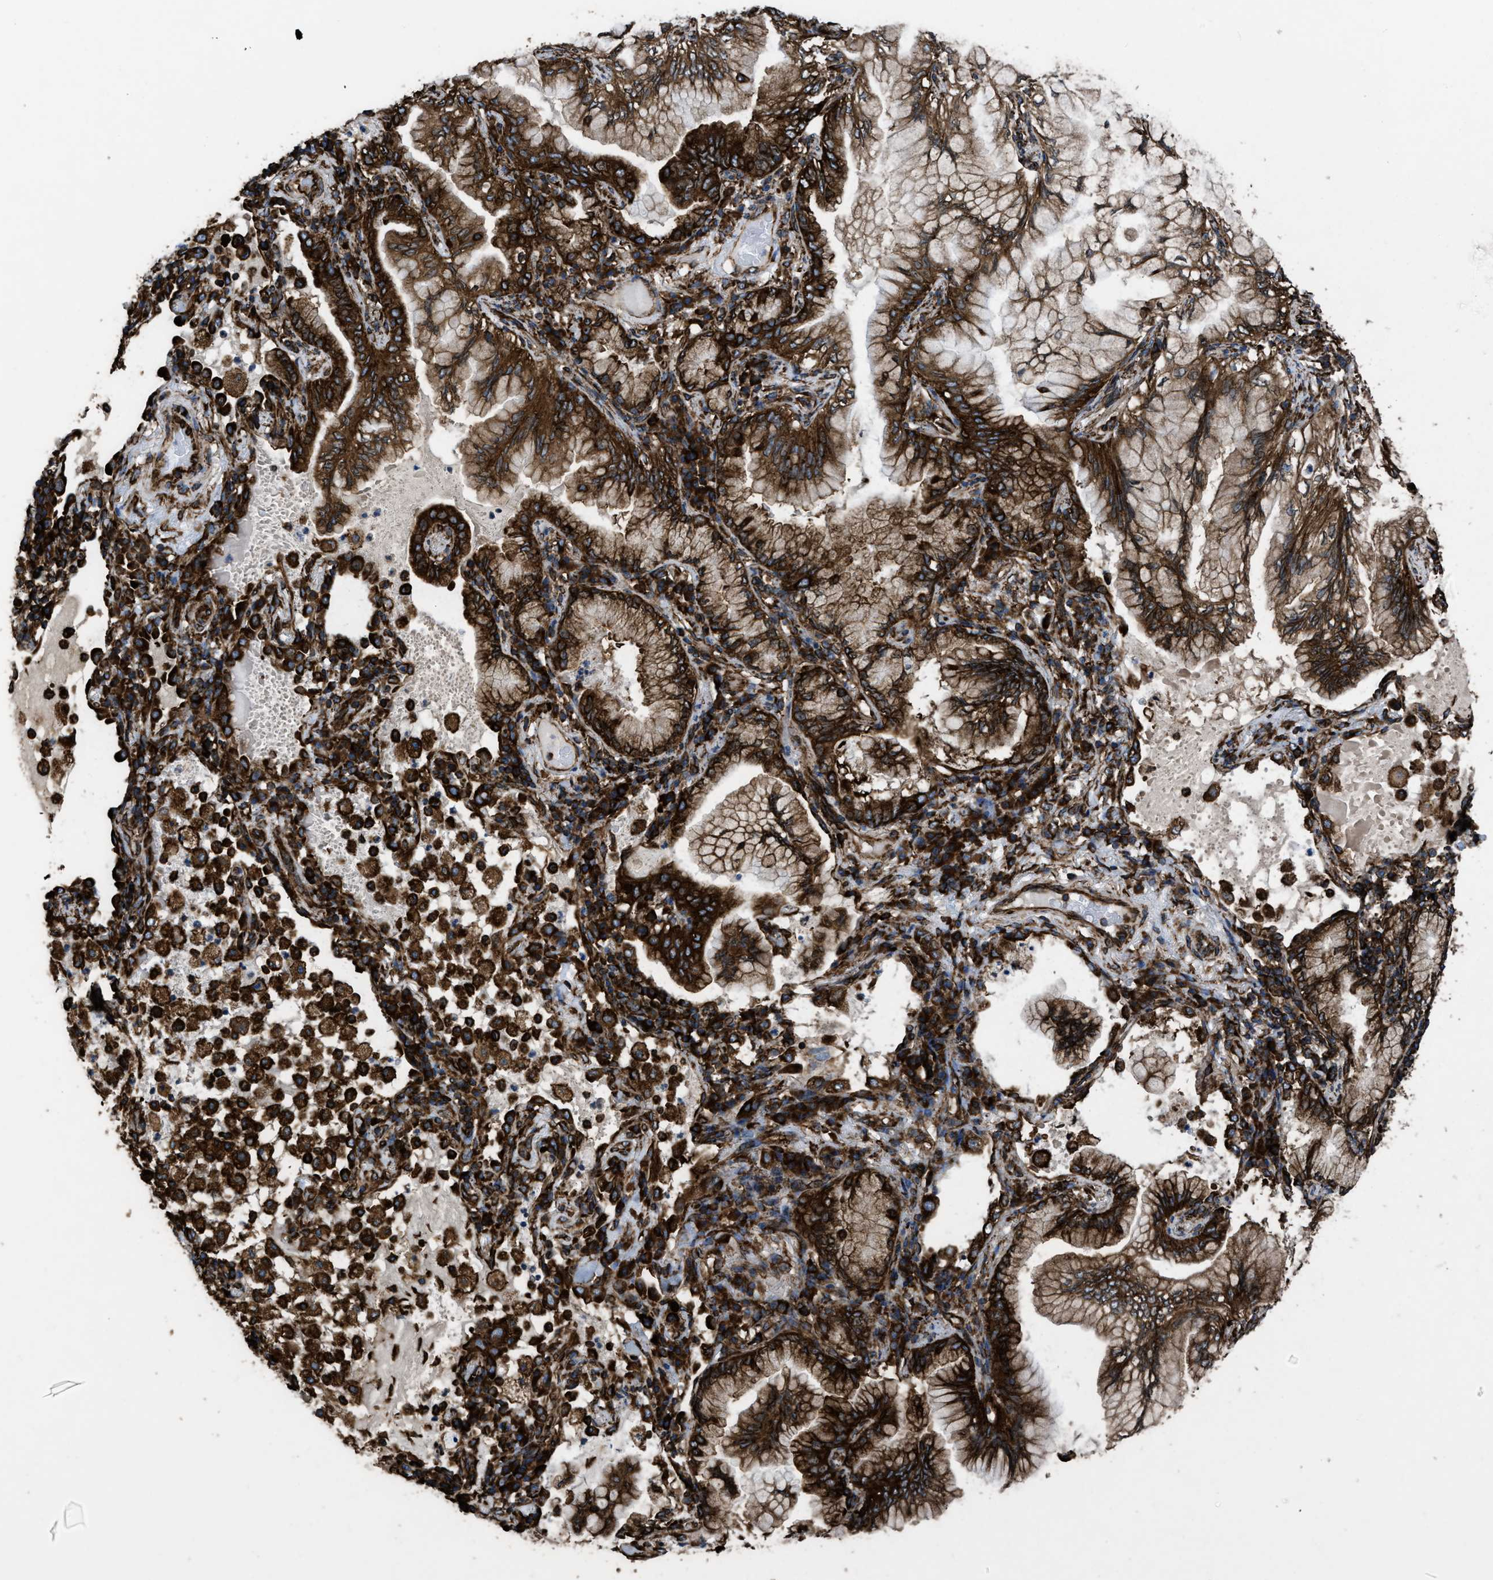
{"staining": {"intensity": "strong", "quantity": ">75%", "location": "cytoplasmic/membranous"}, "tissue": "lung cancer", "cell_type": "Tumor cells", "image_type": "cancer", "snomed": [{"axis": "morphology", "description": "Adenocarcinoma, NOS"}, {"axis": "topography", "description": "Lung"}], "caption": "Protein expression analysis of lung cancer shows strong cytoplasmic/membranous staining in about >75% of tumor cells.", "gene": "CAPRIN1", "patient": {"sex": "female", "age": 70}}